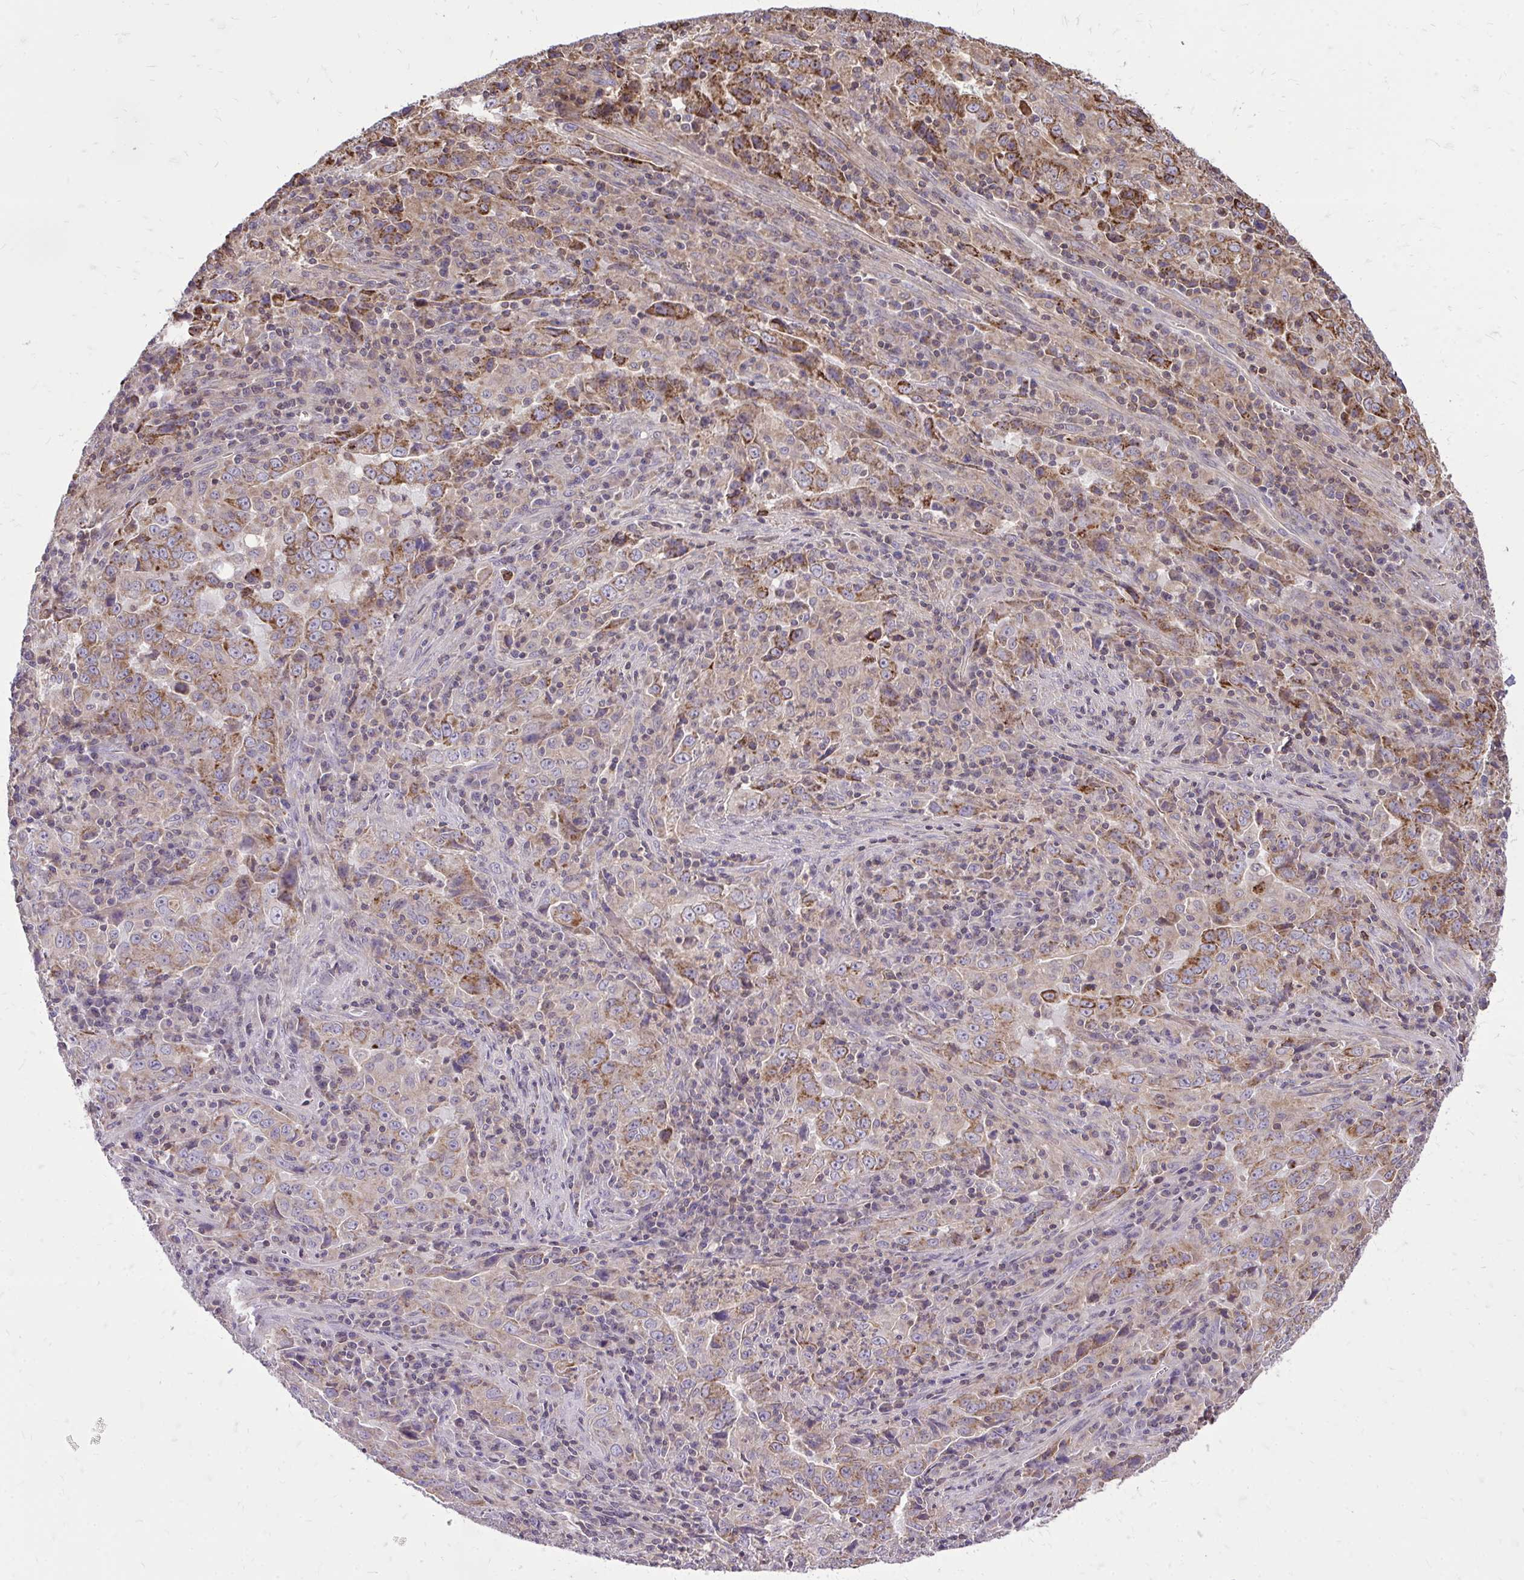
{"staining": {"intensity": "moderate", "quantity": "25%-75%", "location": "cytoplasmic/membranous"}, "tissue": "lung cancer", "cell_type": "Tumor cells", "image_type": "cancer", "snomed": [{"axis": "morphology", "description": "Adenocarcinoma, NOS"}, {"axis": "topography", "description": "Lung"}], "caption": "A micrograph showing moderate cytoplasmic/membranous expression in approximately 25%-75% of tumor cells in adenocarcinoma (lung), as visualized by brown immunohistochemical staining.", "gene": "SLC7A5", "patient": {"sex": "male", "age": 67}}